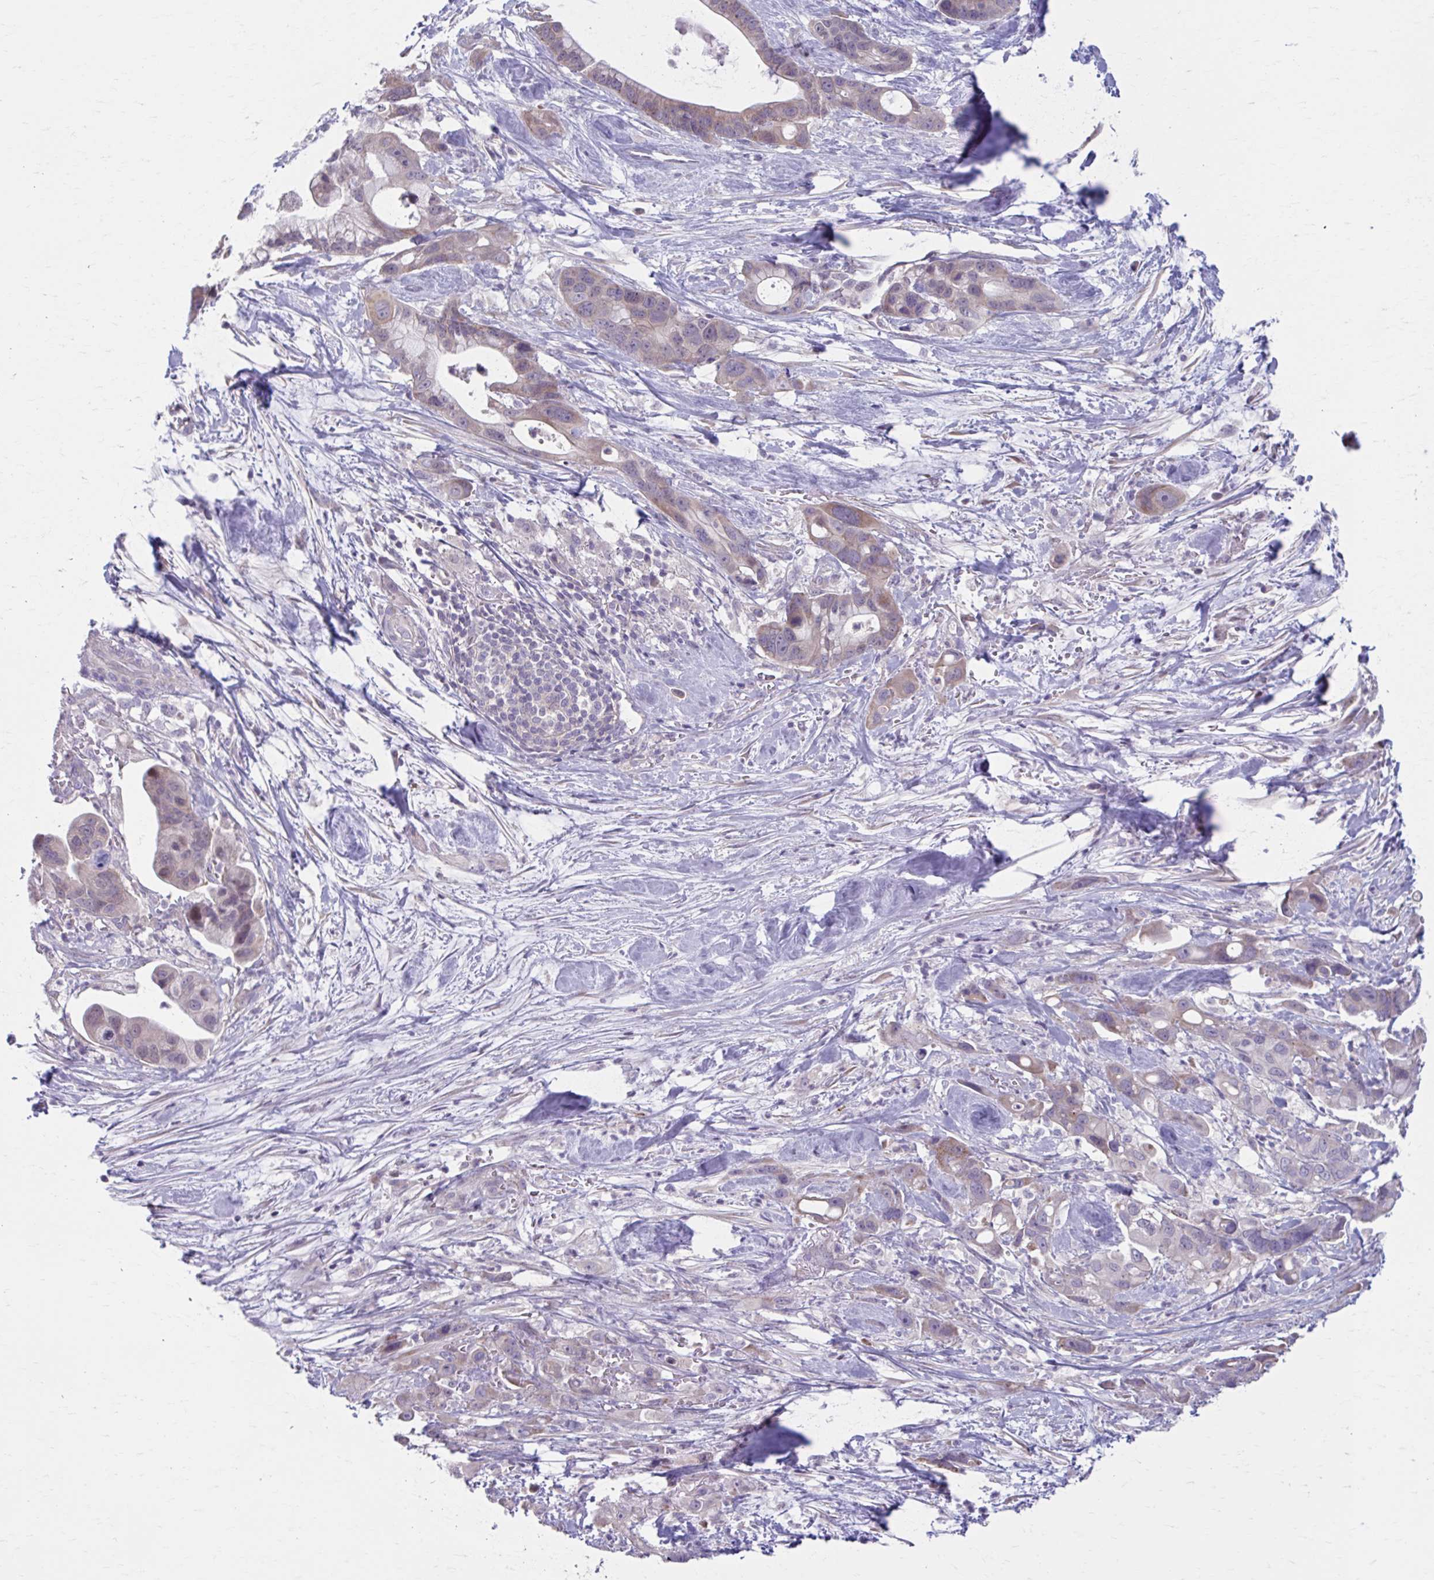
{"staining": {"intensity": "moderate", "quantity": "25%-75%", "location": "cytoplasmic/membranous"}, "tissue": "pancreatic cancer", "cell_type": "Tumor cells", "image_type": "cancer", "snomed": [{"axis": "morphology", "description": "Adenocarcinoma, NOS"}, {"axis": "topography", "description": "Pancreas"}], "caption": "High-magnification brightfield microscopy of pancreatic adenocarcinoma stained with DAB (brown) and counterstained with hematoxylin (blue). tumor cells exhibit moderate cytoplasmic/membranous expression is appreciated in approximately25%-75% of cells.", "gene": "CHST3", "patient": {"sex": "male", "age": 68}}